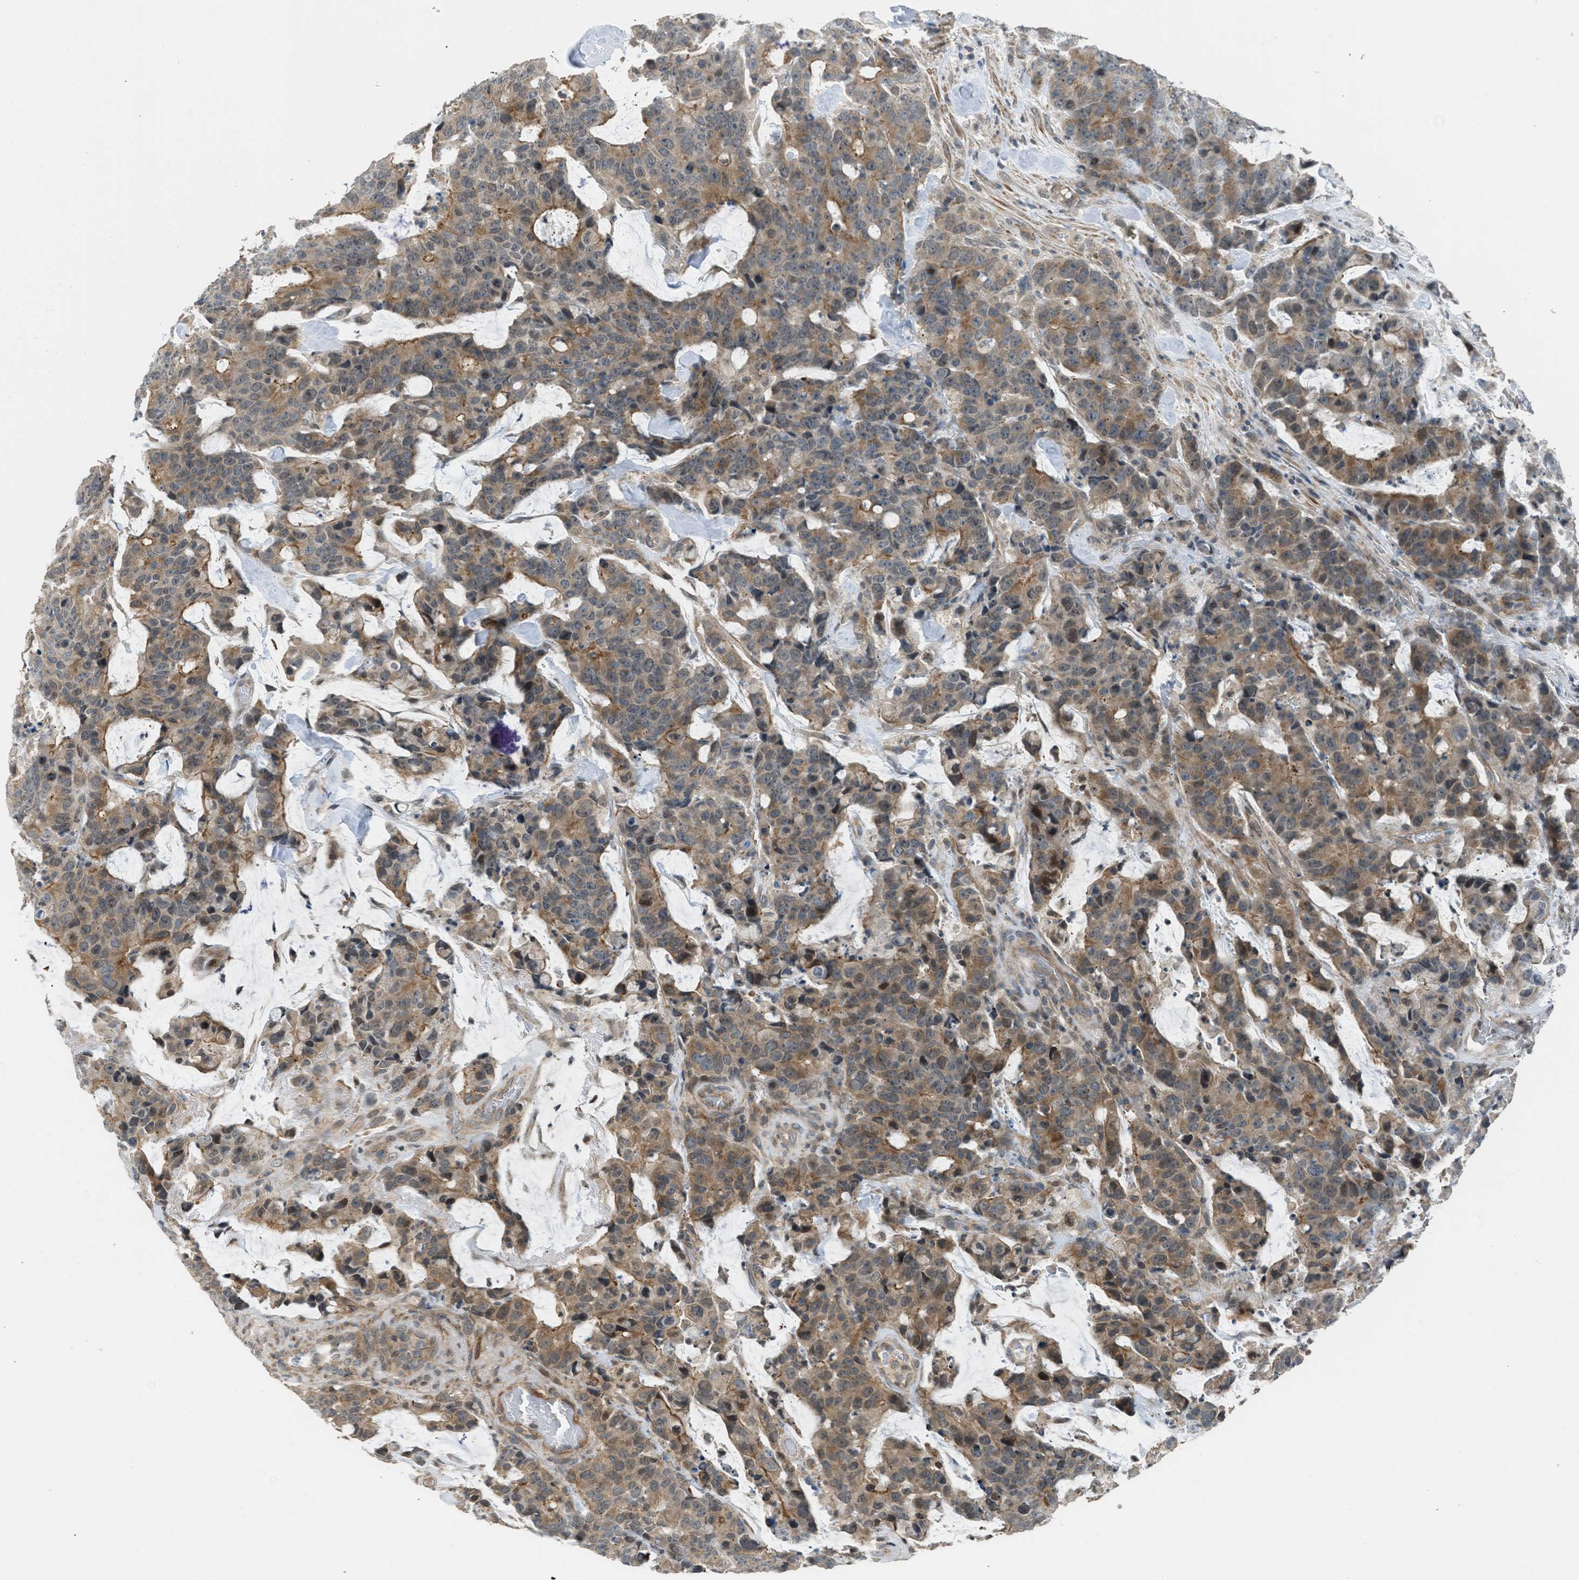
{"staining": {"intensity": "moderate", "quantity": ">75%", "location": "cytoplasmic/membranous"}, "tissue": "colorectal cancer", "cell_type": "Tumor cells", "image_type": "cancer", "snomed": [{"axis": "morphology", "description": "Adenocarcinoma, NOS"}, {"axis": "topography", "description": "Colon"}], "caption": "Adenocarcinoma (colorectal) stained with a brown dye shows moderate cytoplasmic/membranous positive positivity in approximately >75% of tumor cells.", "gene": "TTBK2", "patient": {"sex": "female", "age": 86}}